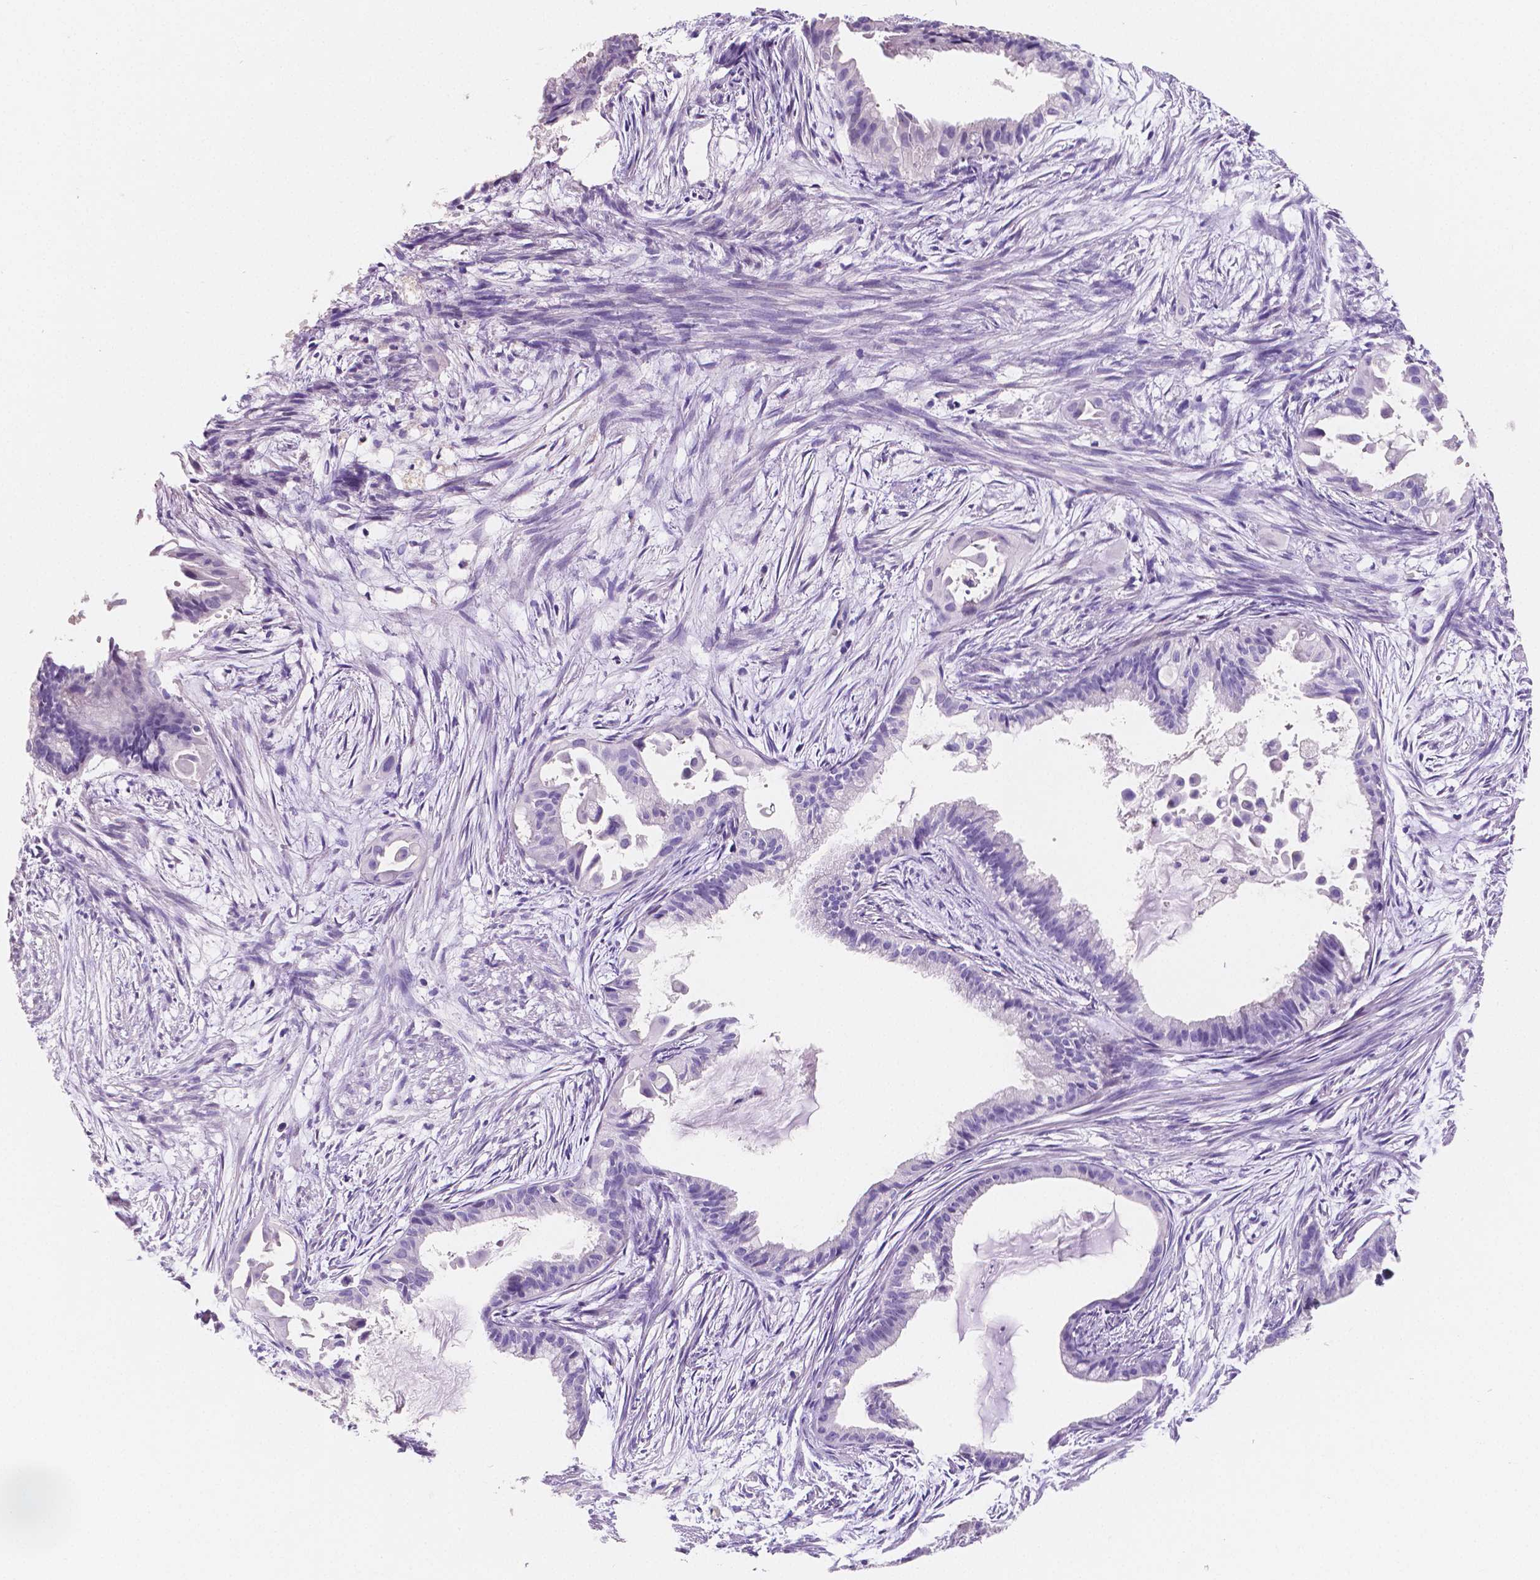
{"staining": {"intensity": "negative", "quantity": "none", "location": "none"}, "tissue": "endometrial cancer", "cell_type": "Tumor cells", "image_type": "cancer", "snomed": [{"axis": "morphology", "description": "Adenocarcinoma, NOS"}, {"axis": "topography", "description": "Endometrium"}], "caption": "This is a micrograph of immunohistochemistry staining of endometrial cancer (adenocarcinoma), which shows no staining in tumor cells.", "gene": "SATB2", "patient": {"sex": "female", "age": 86}}